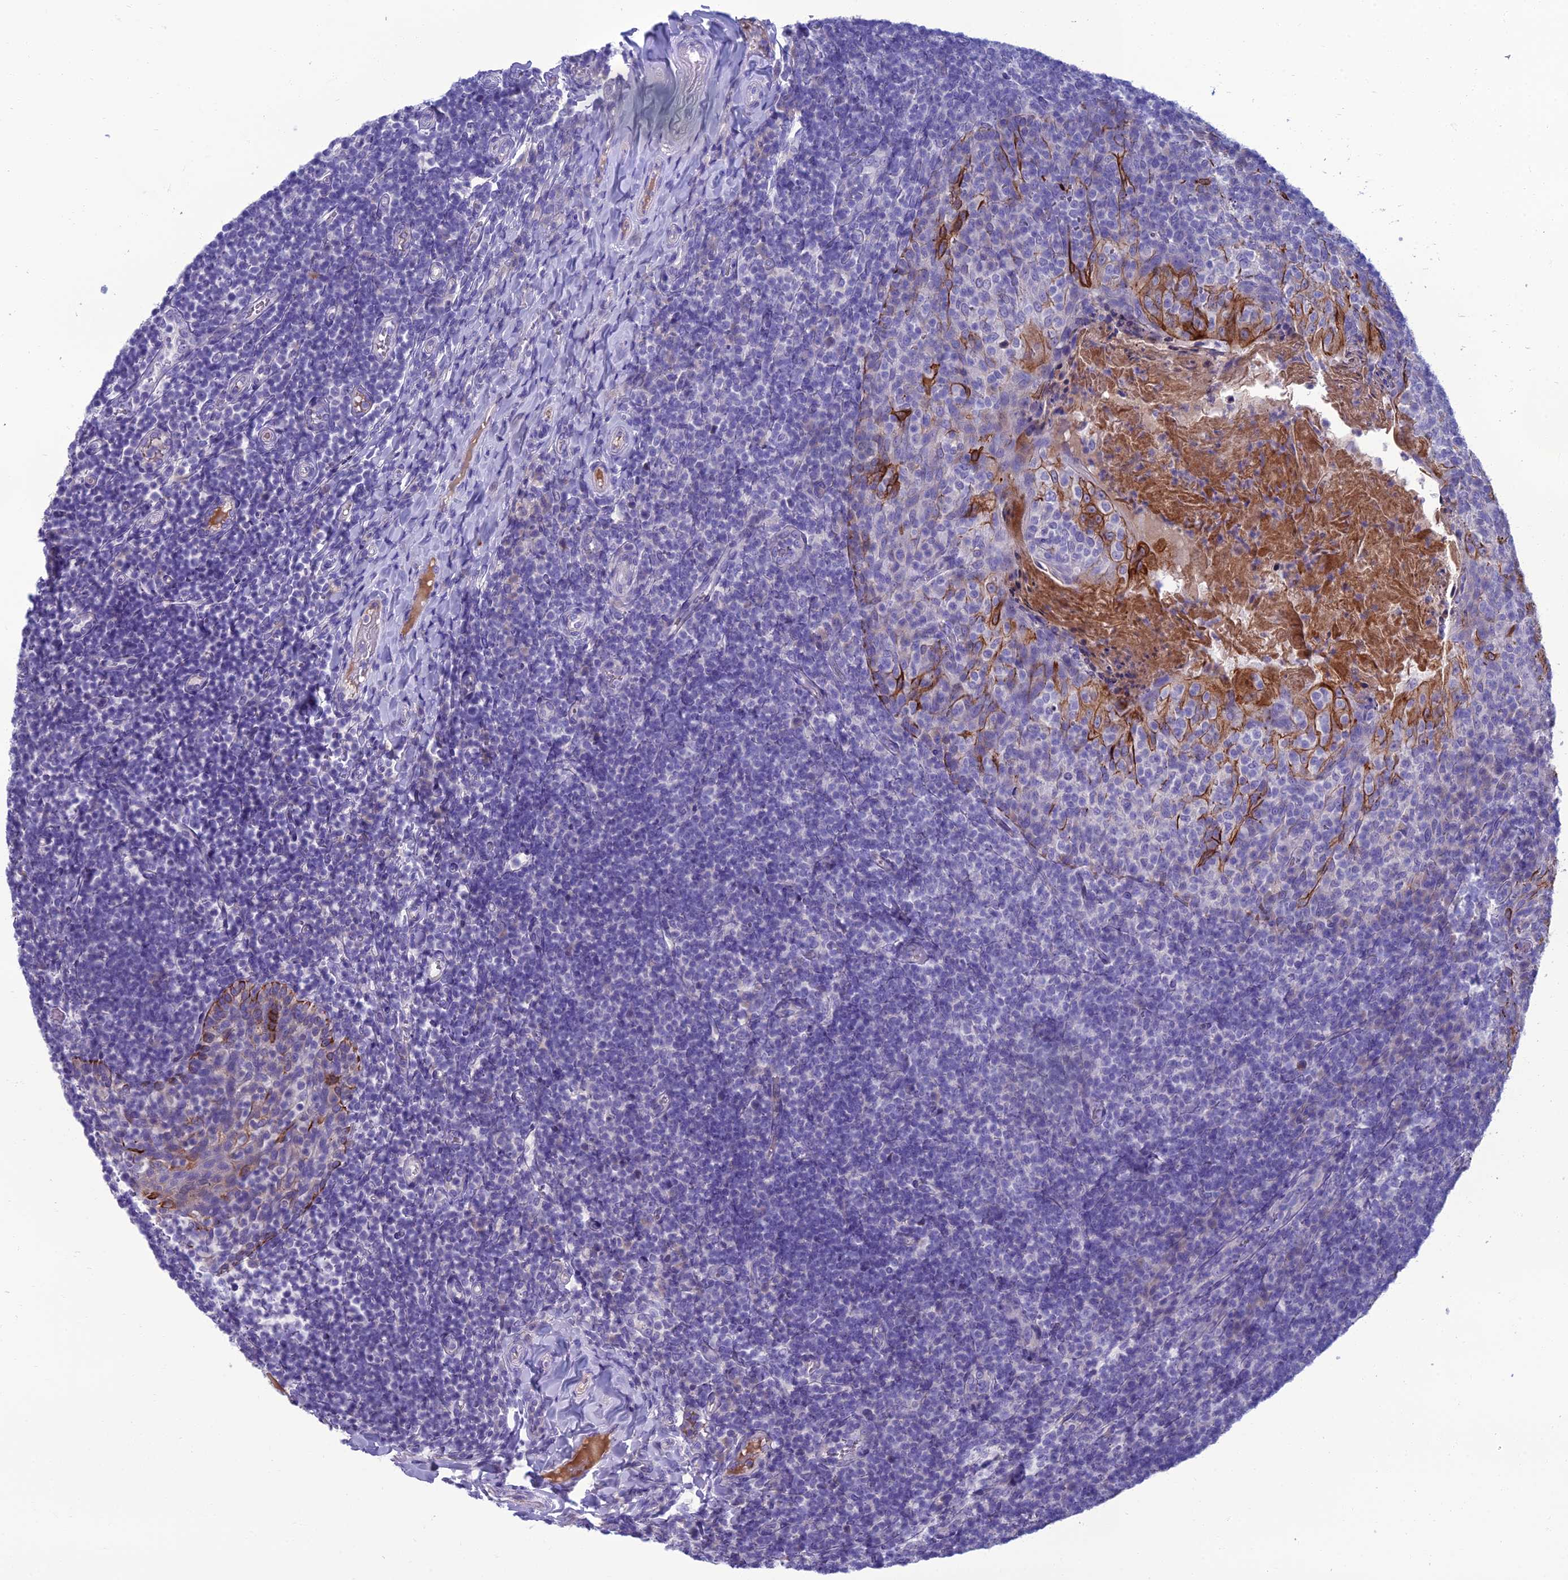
{"staining": {"intensity": "negative", "quantity": "none", "location": "none"}, "tissue": "tonsil", "cell_type": "Germinal center cells", "image_type": "normal", "snomed": [{"axis": "morphology", "description": "Normal tissue, NOS"}, {"axis": "topography", "description": "Tonsil"}], "caption": "Protein analysis of benign tonsil shows no significant expression in germinal center cells. The staining is performed using DAB brown chromogen with nuclei counter-stained in using hematoxylin.", "gene": "SPTLC3", "patient": {"sex": "female", "age": 10}}